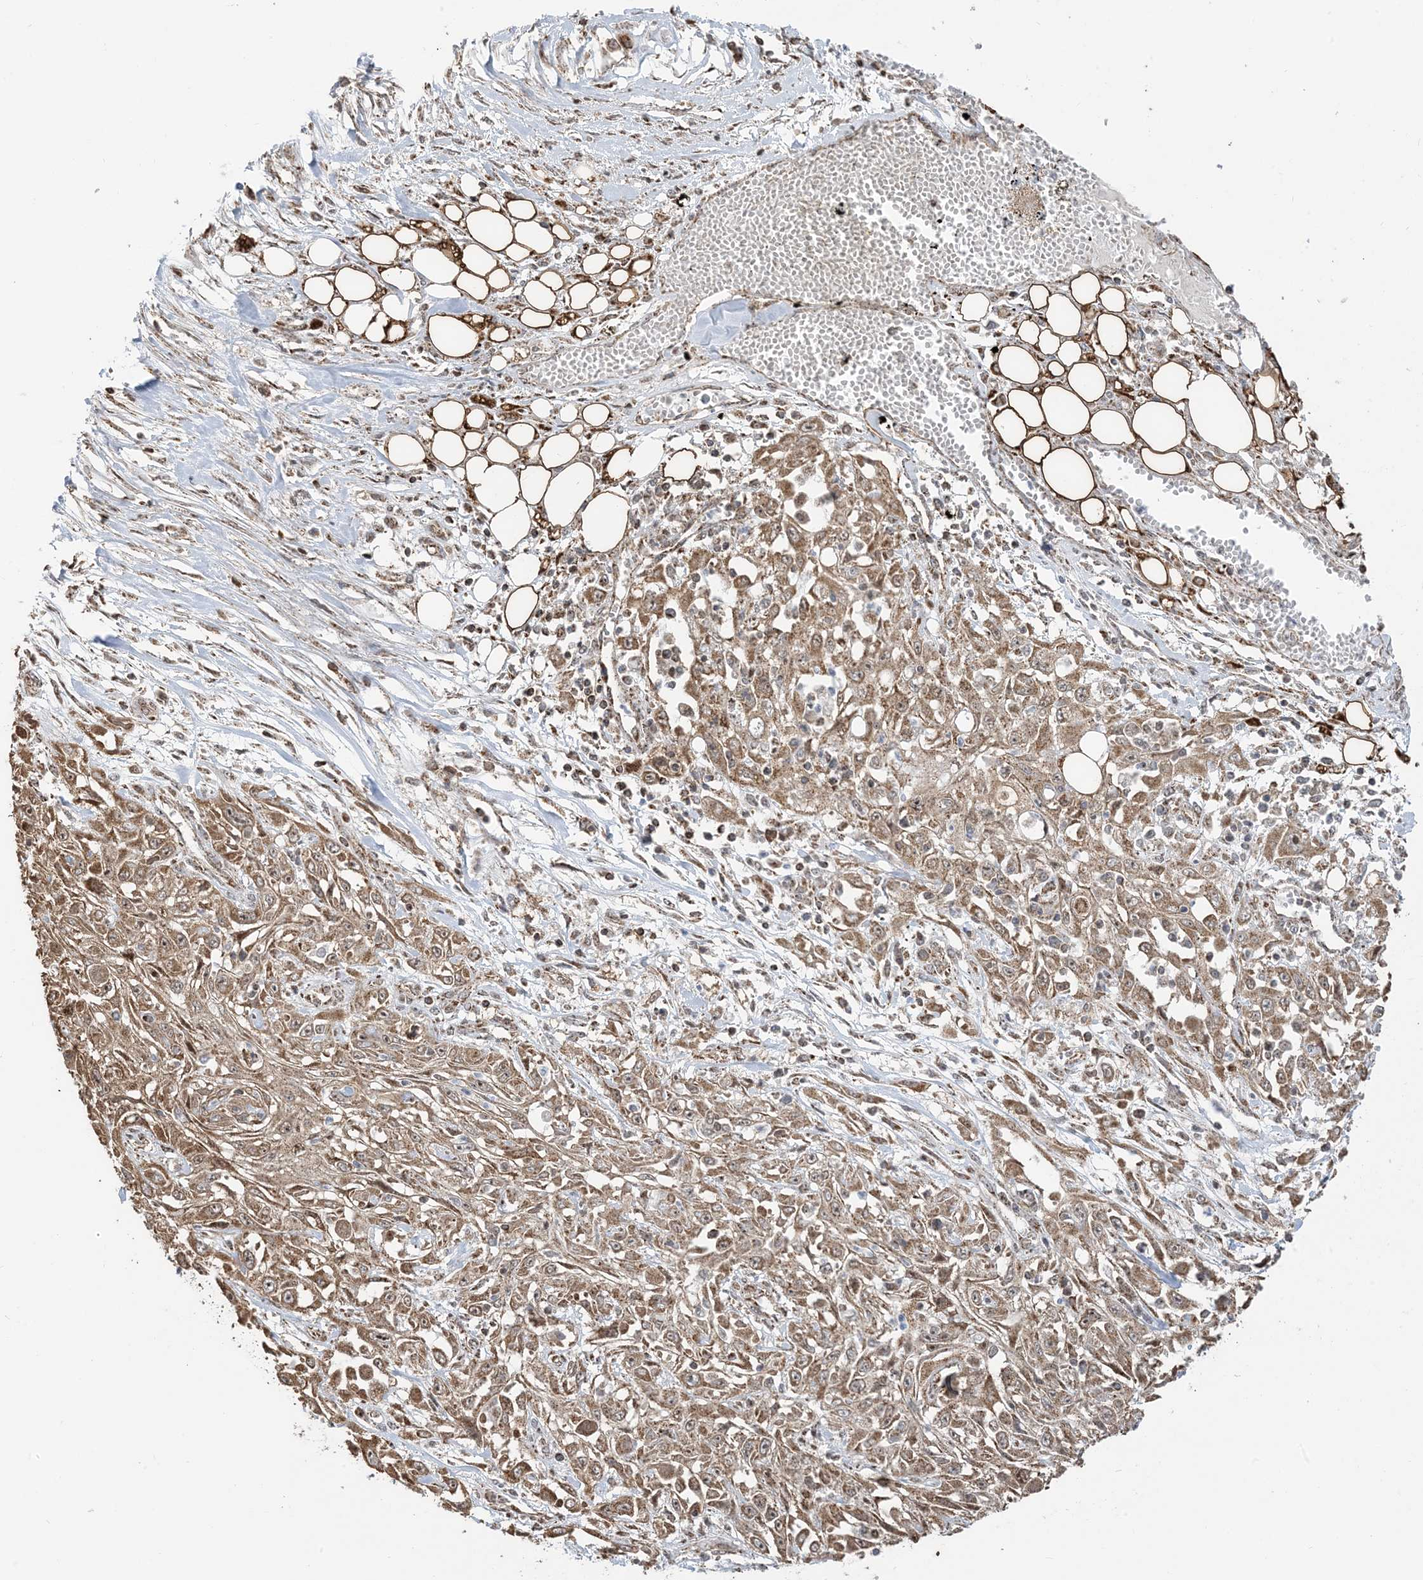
{"staining": {"intensity": "moderate", "quantity": ">75%", "location": "cytoplasmic/membranous,nuclear"}, "tissue": "skin cancer", "cell_type": "Tumor cells", "image_type": "cancer", "snomed": [{"axis": "morphology", "description": "Squamous cell carcinoma, NOS"}, {"axis": "morphology", "description": "Squamous cell carcinoma, metastatic, NOS"}, {"axis": "topography", "description": "Skin"}, {"axis": "topography", "description": "Lymph node"}], "caption": "Skin cancer stained for a protein demonstrates moderate cytoplasmic/membranous and nuclear positivity in tumor cells.", "gene": "MAPKBP1", "patient": {"sex": "male", "age": 75}}